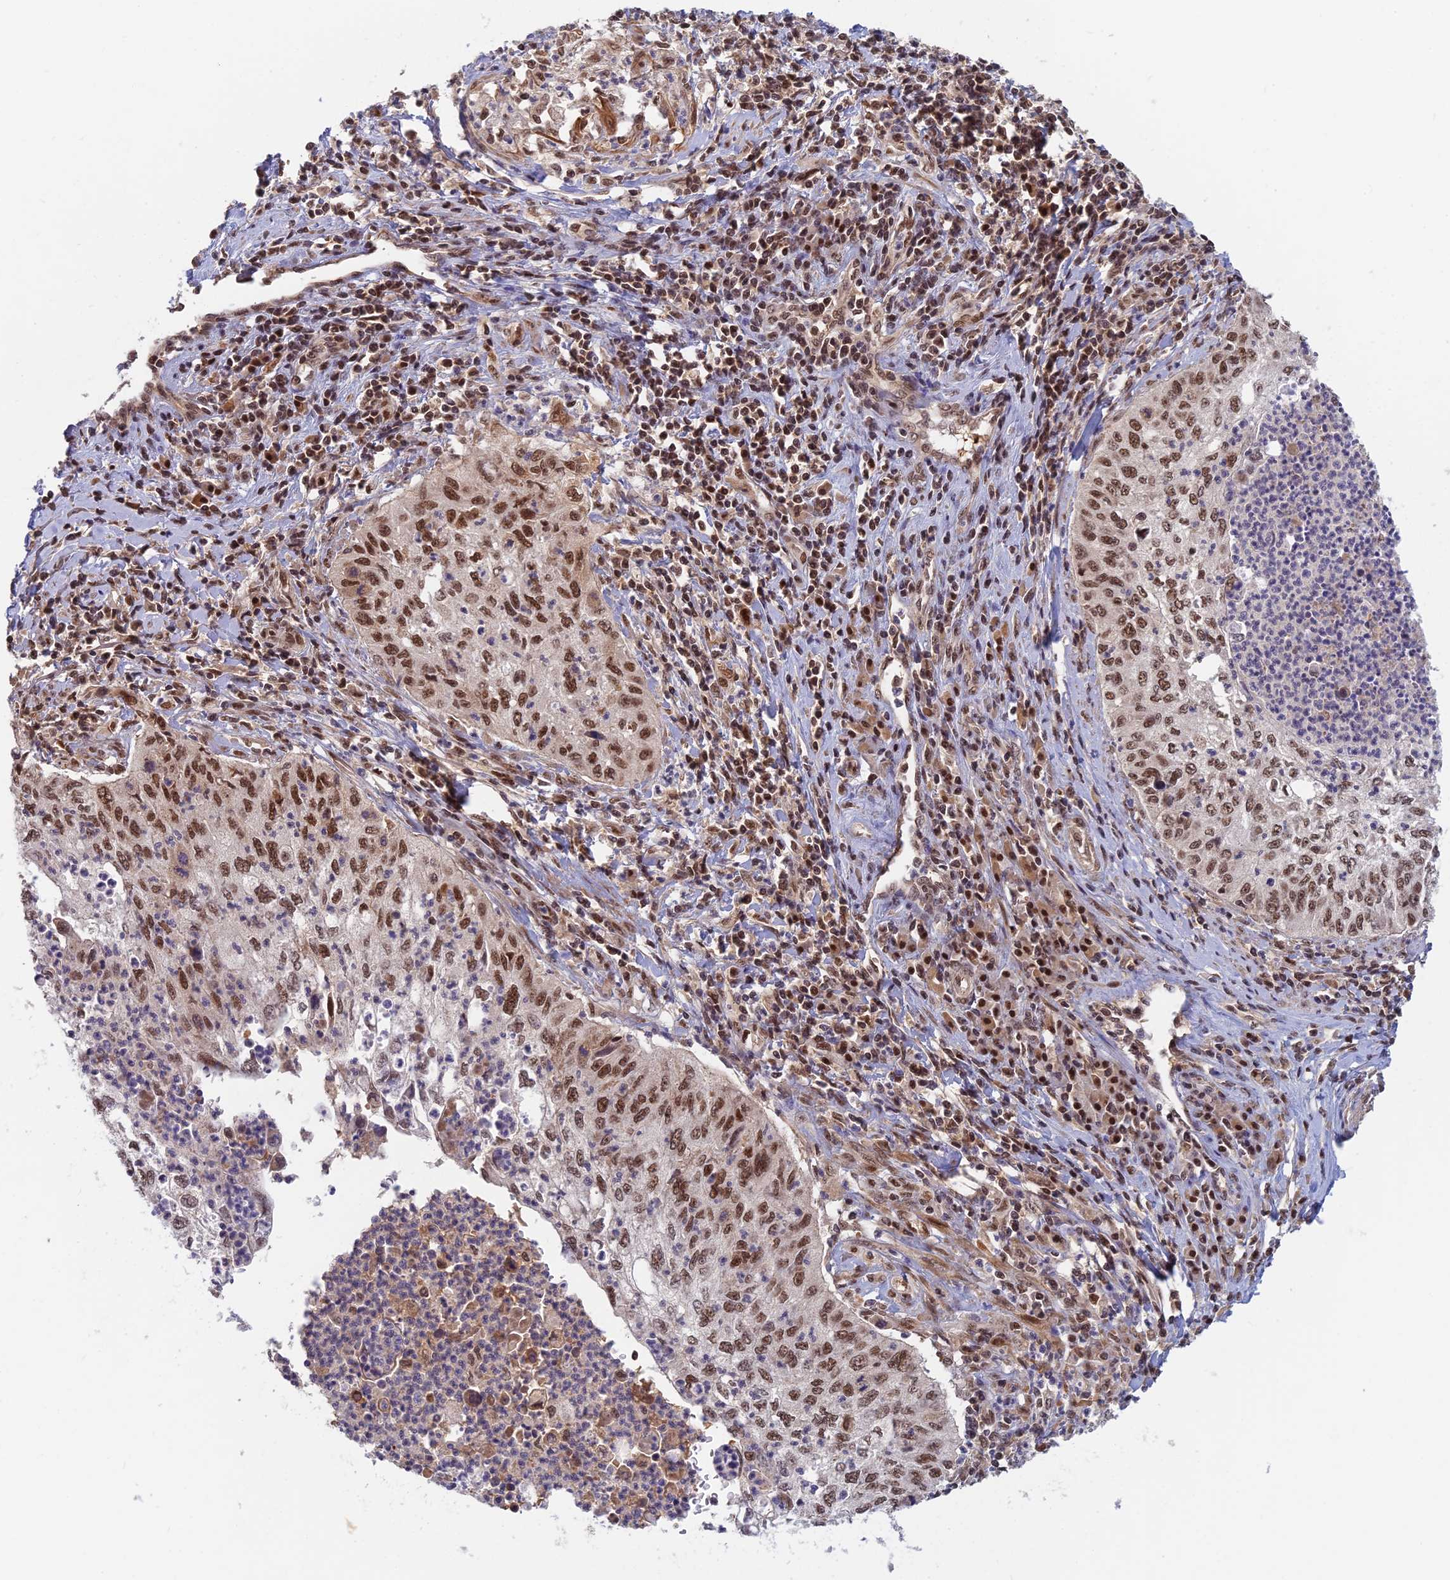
{"staining": {"intensity": "strong", "quantity": ">75%", "location": "nuclear"}, "tissue": "cervical cancer", "cell_type": "Tumor cells", "image_type": "cancer", "snomed": [{"axis": "morphology", "description": "Squamous cell carcinoma, NOS"}, {"axis": "topography", "description": "Cervix"}], "caption": "Tumor cells show high levels of strong nuclear staining in about >75% of cells in squamous cell carcinoma (cervical).", "gene": "TCEA2", "patient": {"sex": "female", "age": 30}}